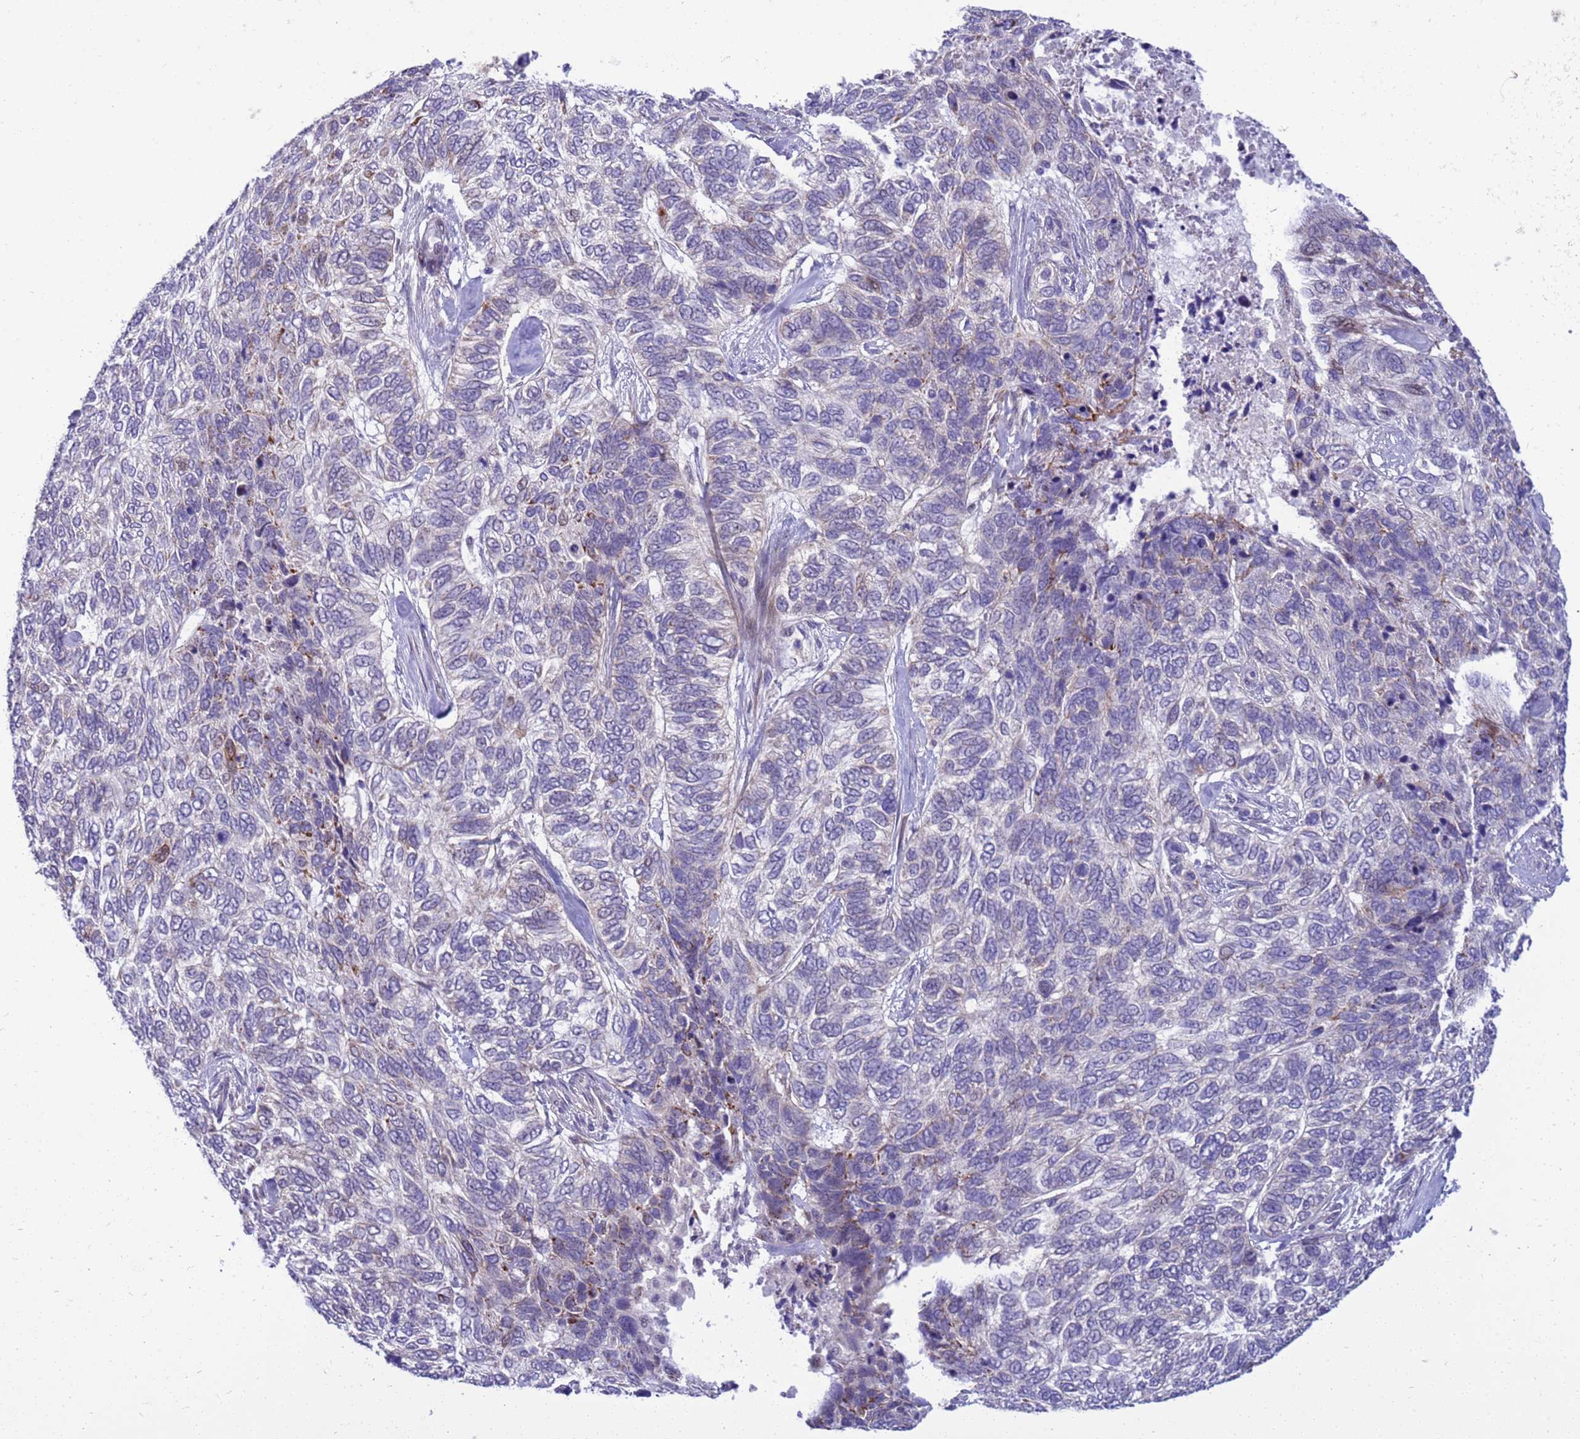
{"staining": {"intensity": "weak", "quantity": "<25%", "location": "cytoplasmic/membranous"}, "tissue": "skin cancer", "cell_type": "Tumor cells", "image_type": "cancer", "snomed": [{"axis": "morphology", "description": "Basal cell carcinoma"}, {"axis": "topography", "description": "Skin"}], "caption": "This is a image of IHC staining of skin basal cell carcinoma, which shows no expression in tumor cells.", "gene": "LRATD1", "patient": {"sex": "female", "age": 65}}